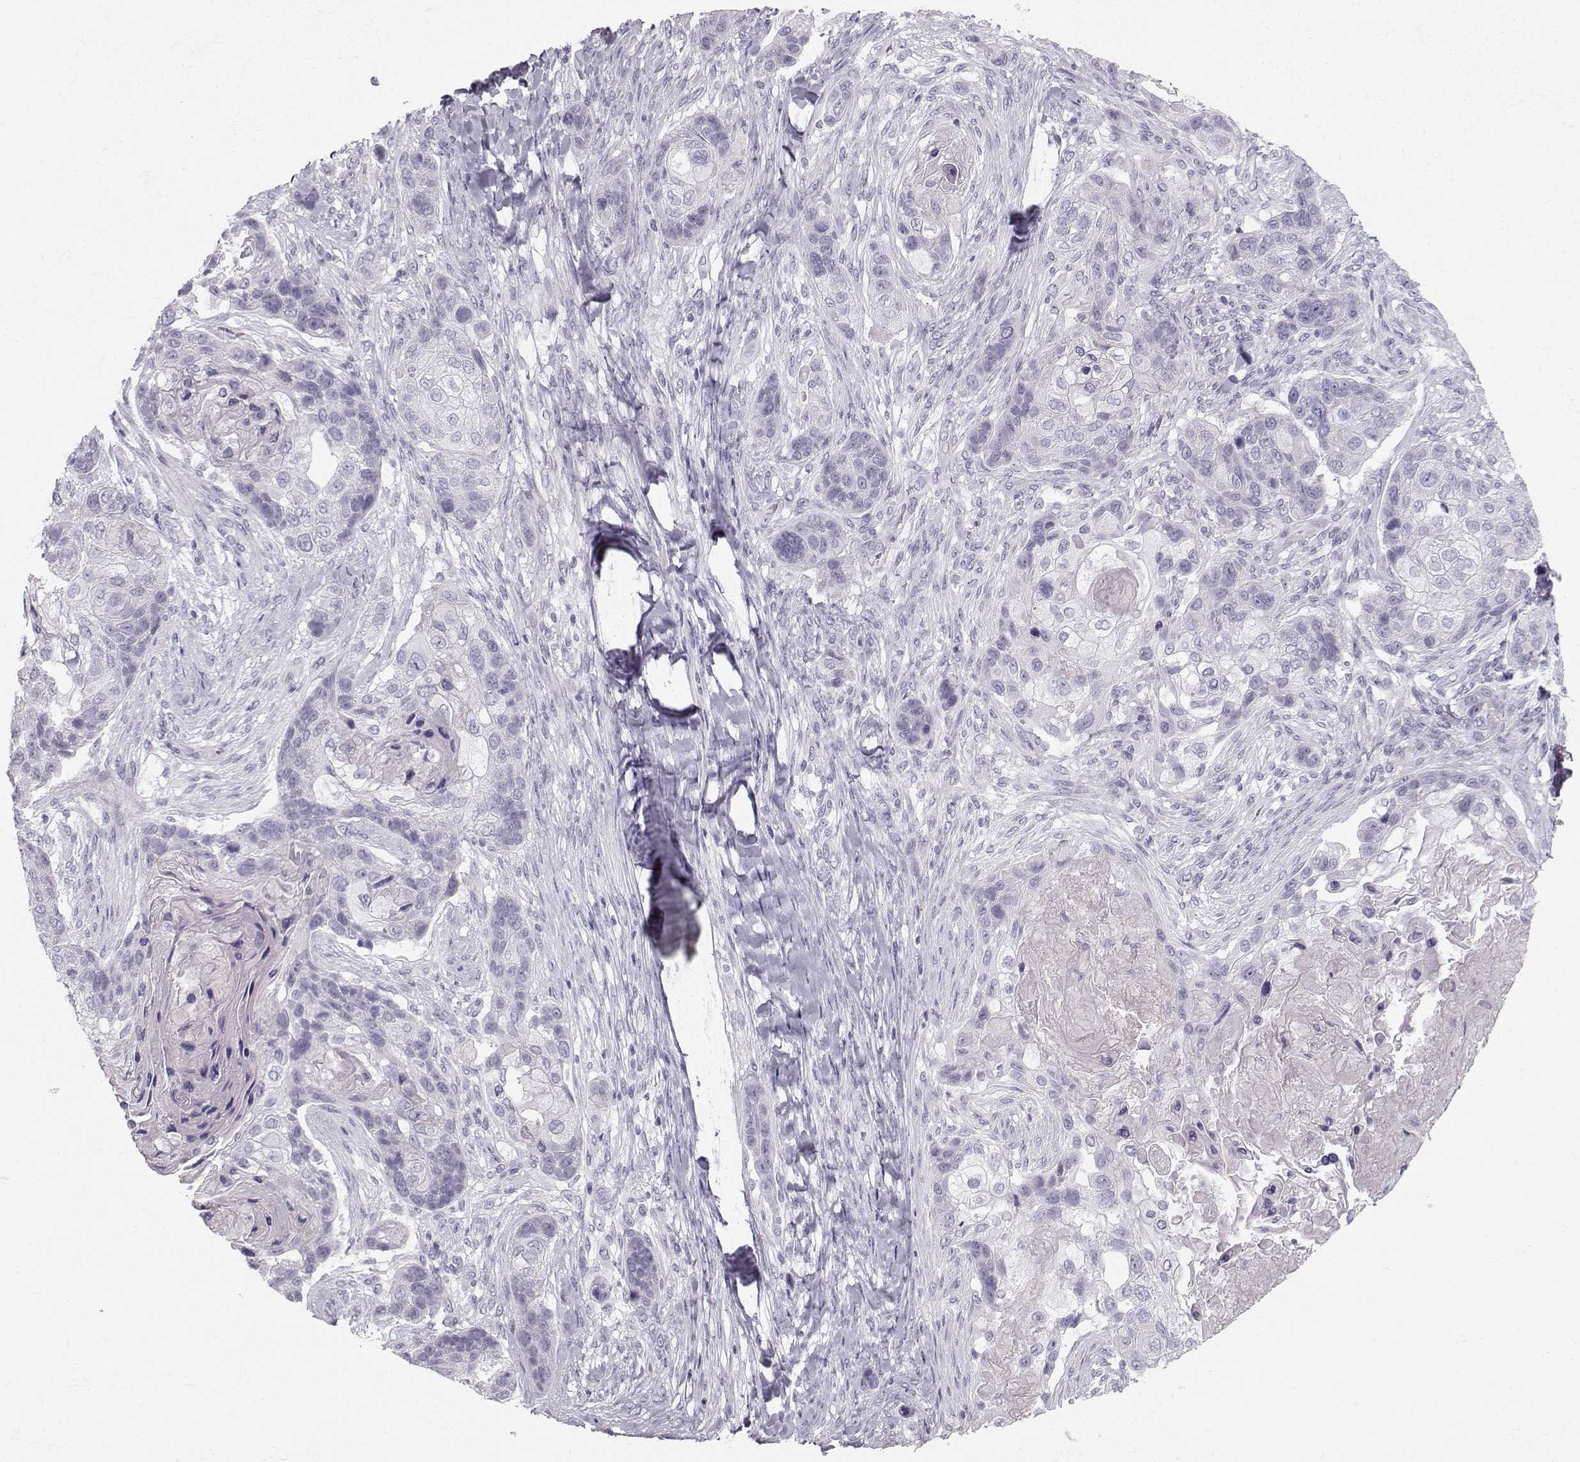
{"staining": {"intensity": "negative", "quantity": "none", "location": "none"}, "tissue": "lung cancer", "cell_type": "Tumor cells", "image_type": "cancer", "snomed": [{"axis": "morphology", "description": "Squamous cell carcinoma, NOS"}, {"axis": "topography", "description": "Lung"}], "caption": "This is a histopathology image of immunohistochemistry (IHC) staining of lung squamous cell carcinoma, which shows no expression in tumor cells. Brightfield microscopy of immunohistochemistry stained with DAB (brown) and hematoxylin (blue), captured at high magnification.", "gene": "CASR", "patient": {"sex": "male", "age": 69}}